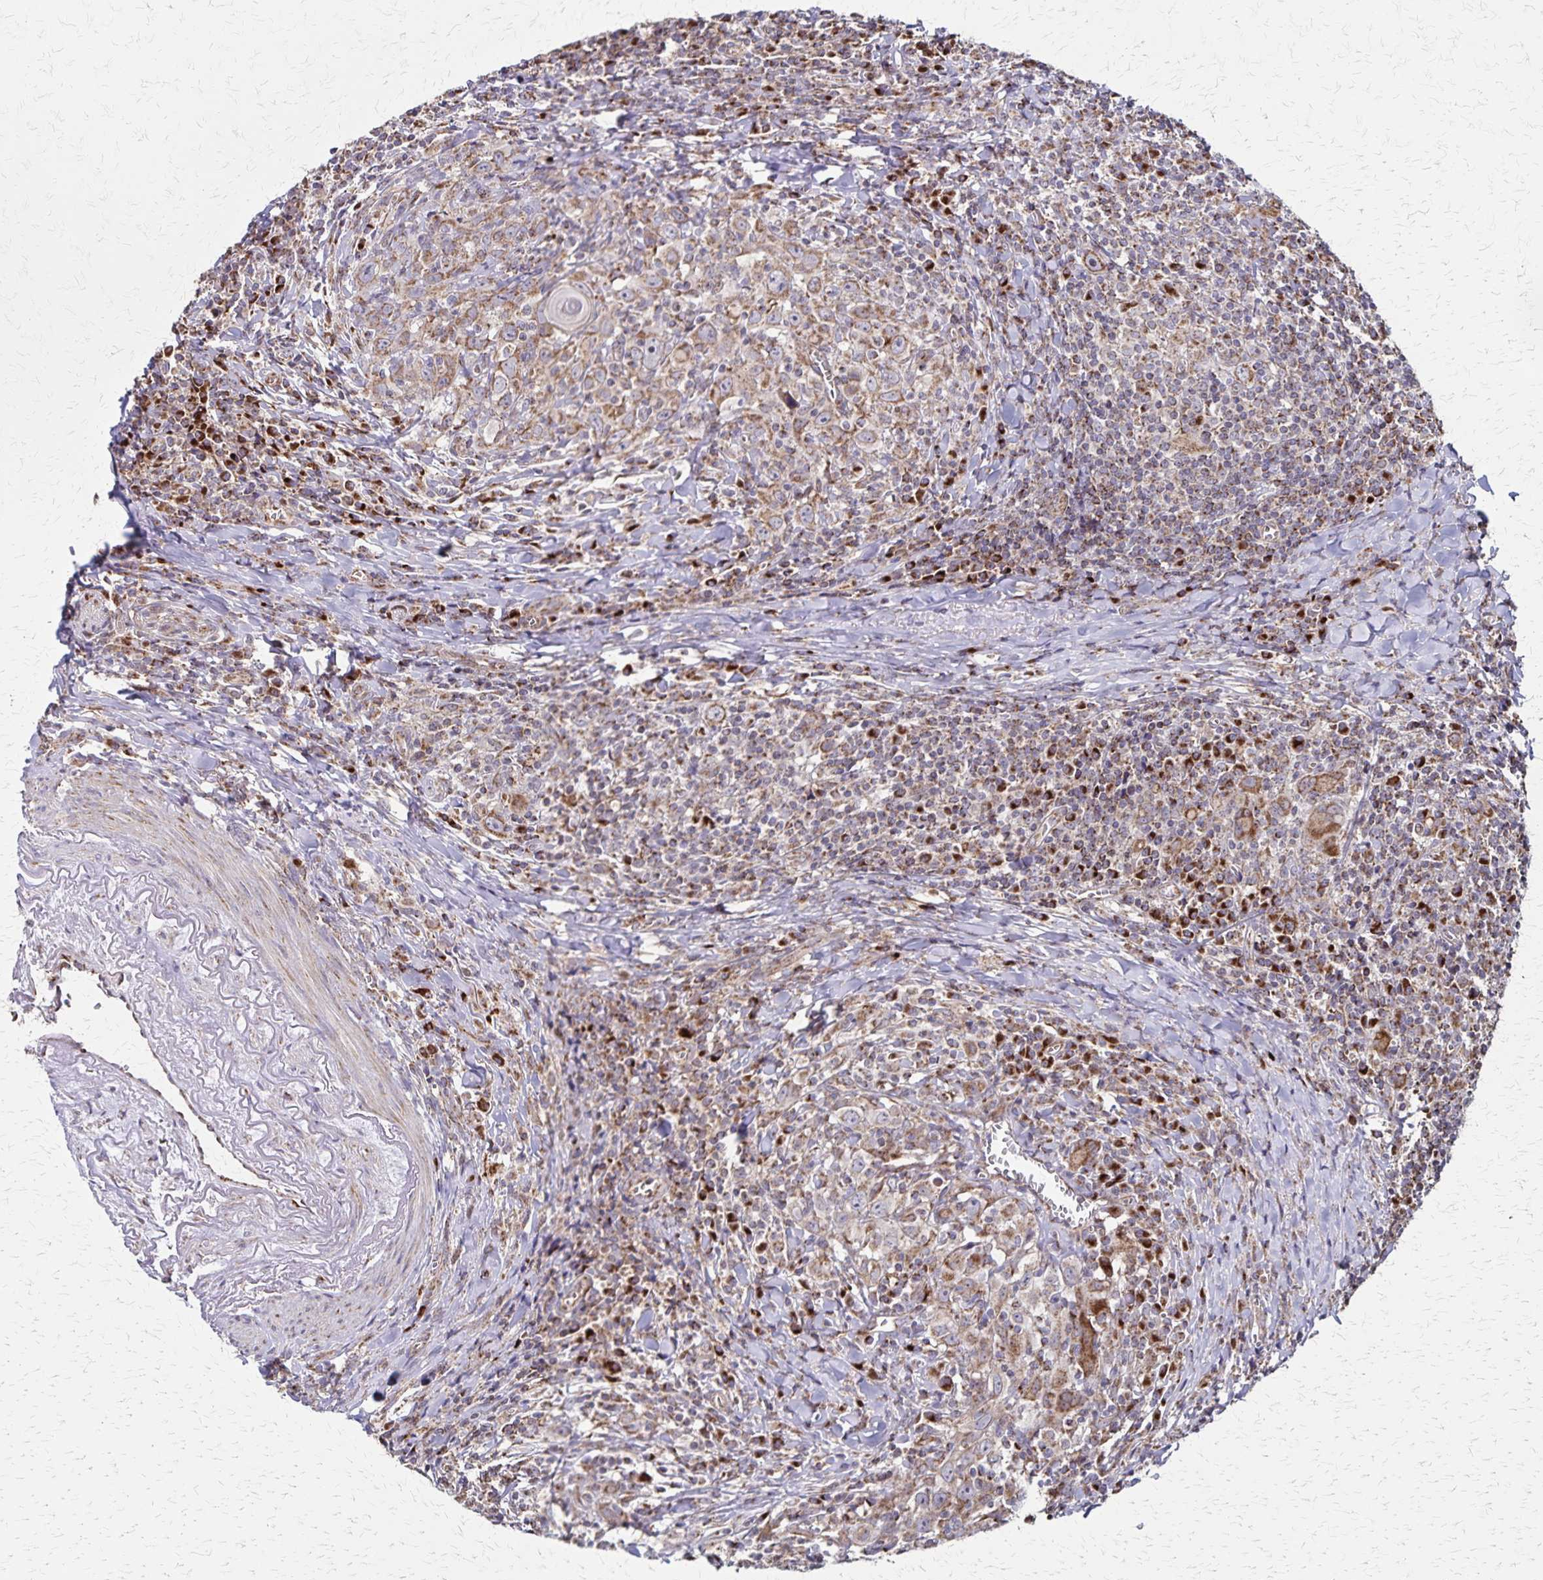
{"staining": {"intensity": "moderate", "quantity": "25%-75%", "location": "cytoplasmic/membranous"}, "tissue": "head and neck cancer", "cell_type": "Tumor cells", "image_type": "cancer", "snomed": [{"axis": "morphology", "description": "Squamous cell carcinoma, NOS"}, {"axis": "topography", "description": "Head-Neck"}], "caption": "DAB (3,3'-diaminobenzidine) immunohistochemical staining of human head and neck cancer demonstrates moderate cytoplasmic/membranous protein staining in approximately 25%-75% of tumor cells. (Brightfield microscopy of DAB IHC at high magnification).", "gene": "NFS1", "patient": {"sex": "female", "age": 95}}